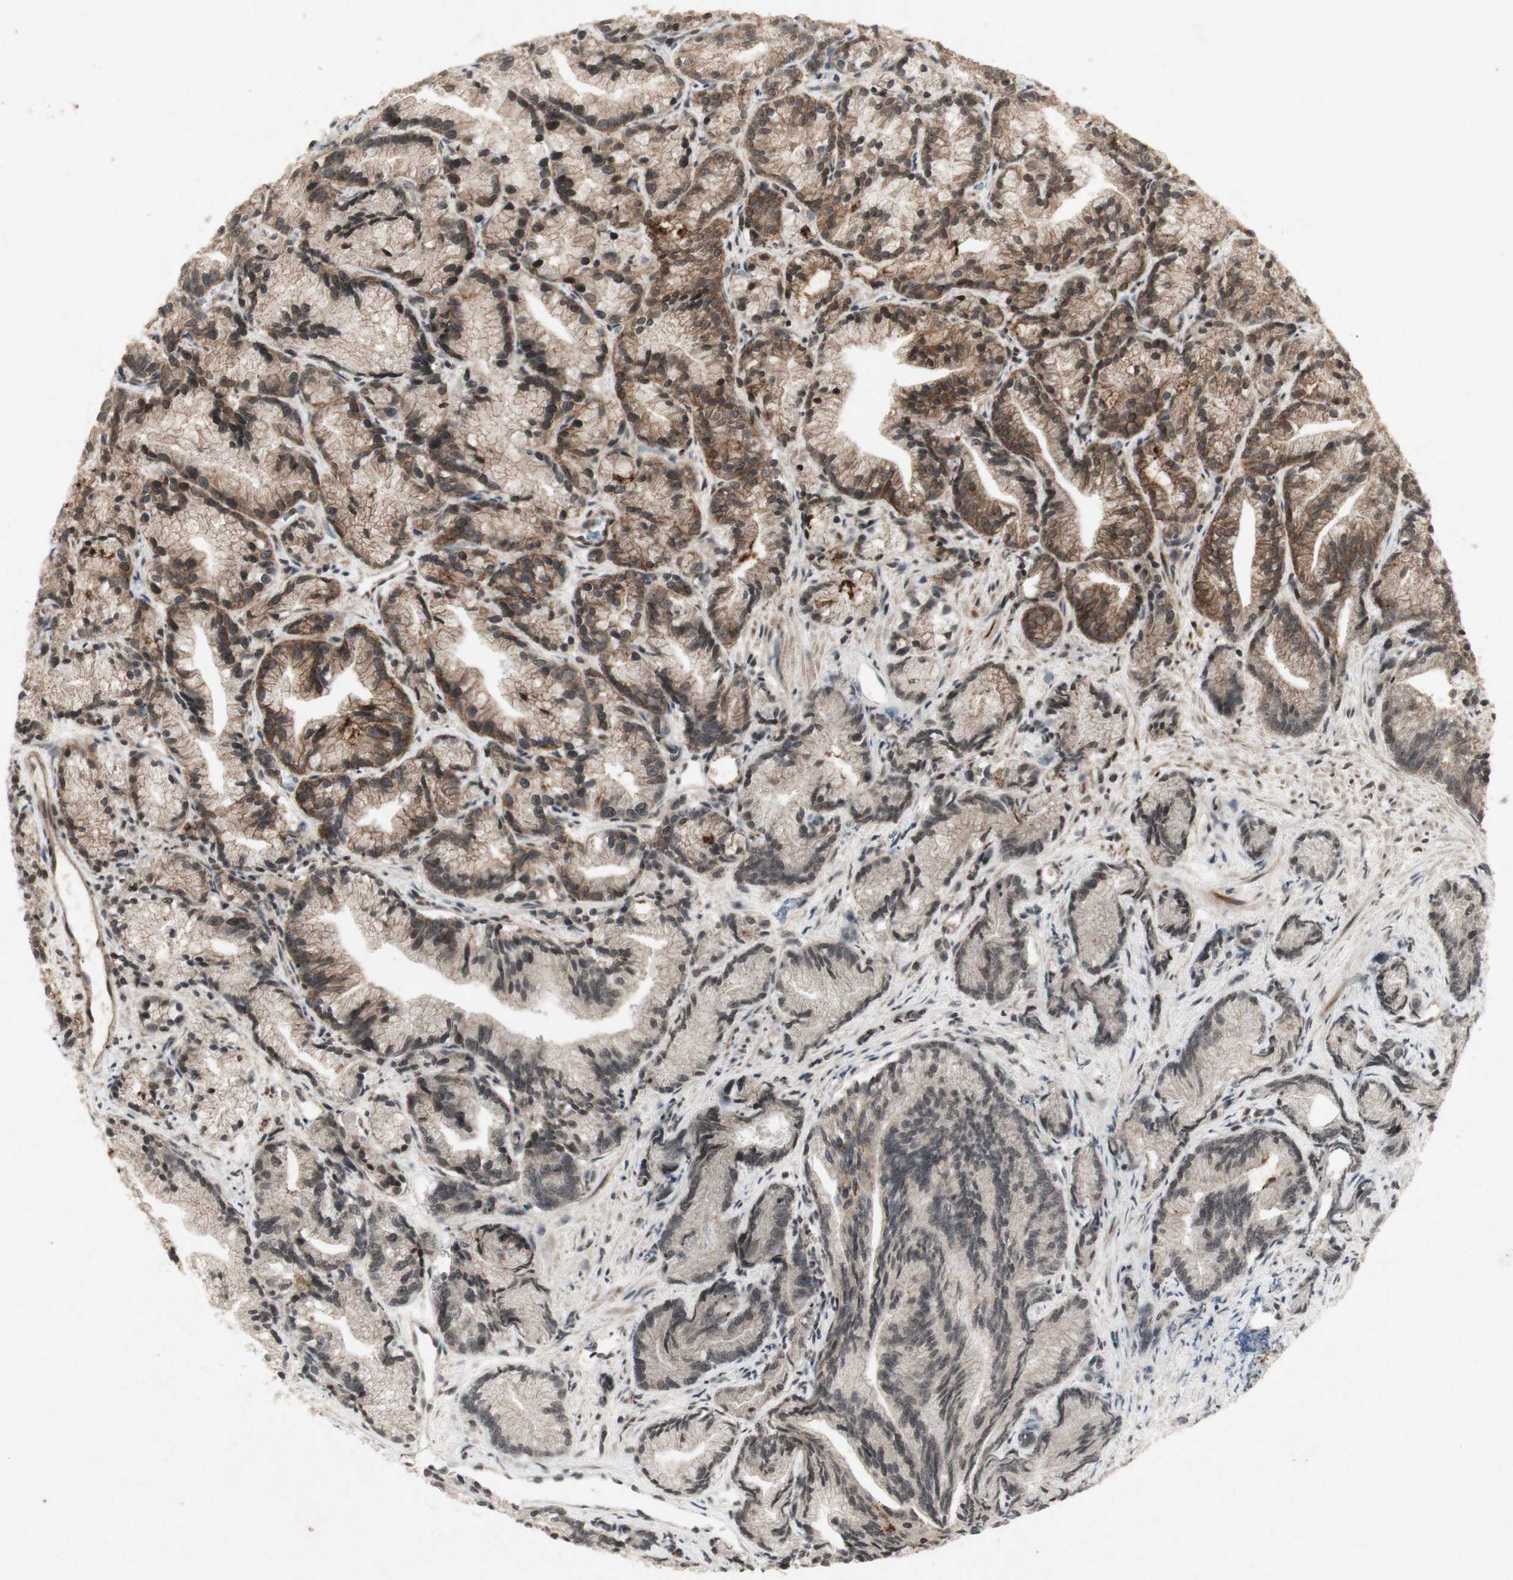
{"staining": {"intensity": "weak", "quantity": ">75%", "location": "cytoplasmic/membranous"}, "tissue": "prostate cancer", "cell_type": "Tumor cells", "image_type": "cancer", "snomed": [{"axis": "morphology", "description": "Adenocarcinoma, Low grade"}, {"axis": "topography", "description": "Prostate"}], "caption": "Weak cytoplasmic/membranous staining is present in about >75% of tumor cells in prostate adenocarcinoma (low-grade).", "gene": "PLXNA1", "patient": {"sex": "male", "age": 89}}